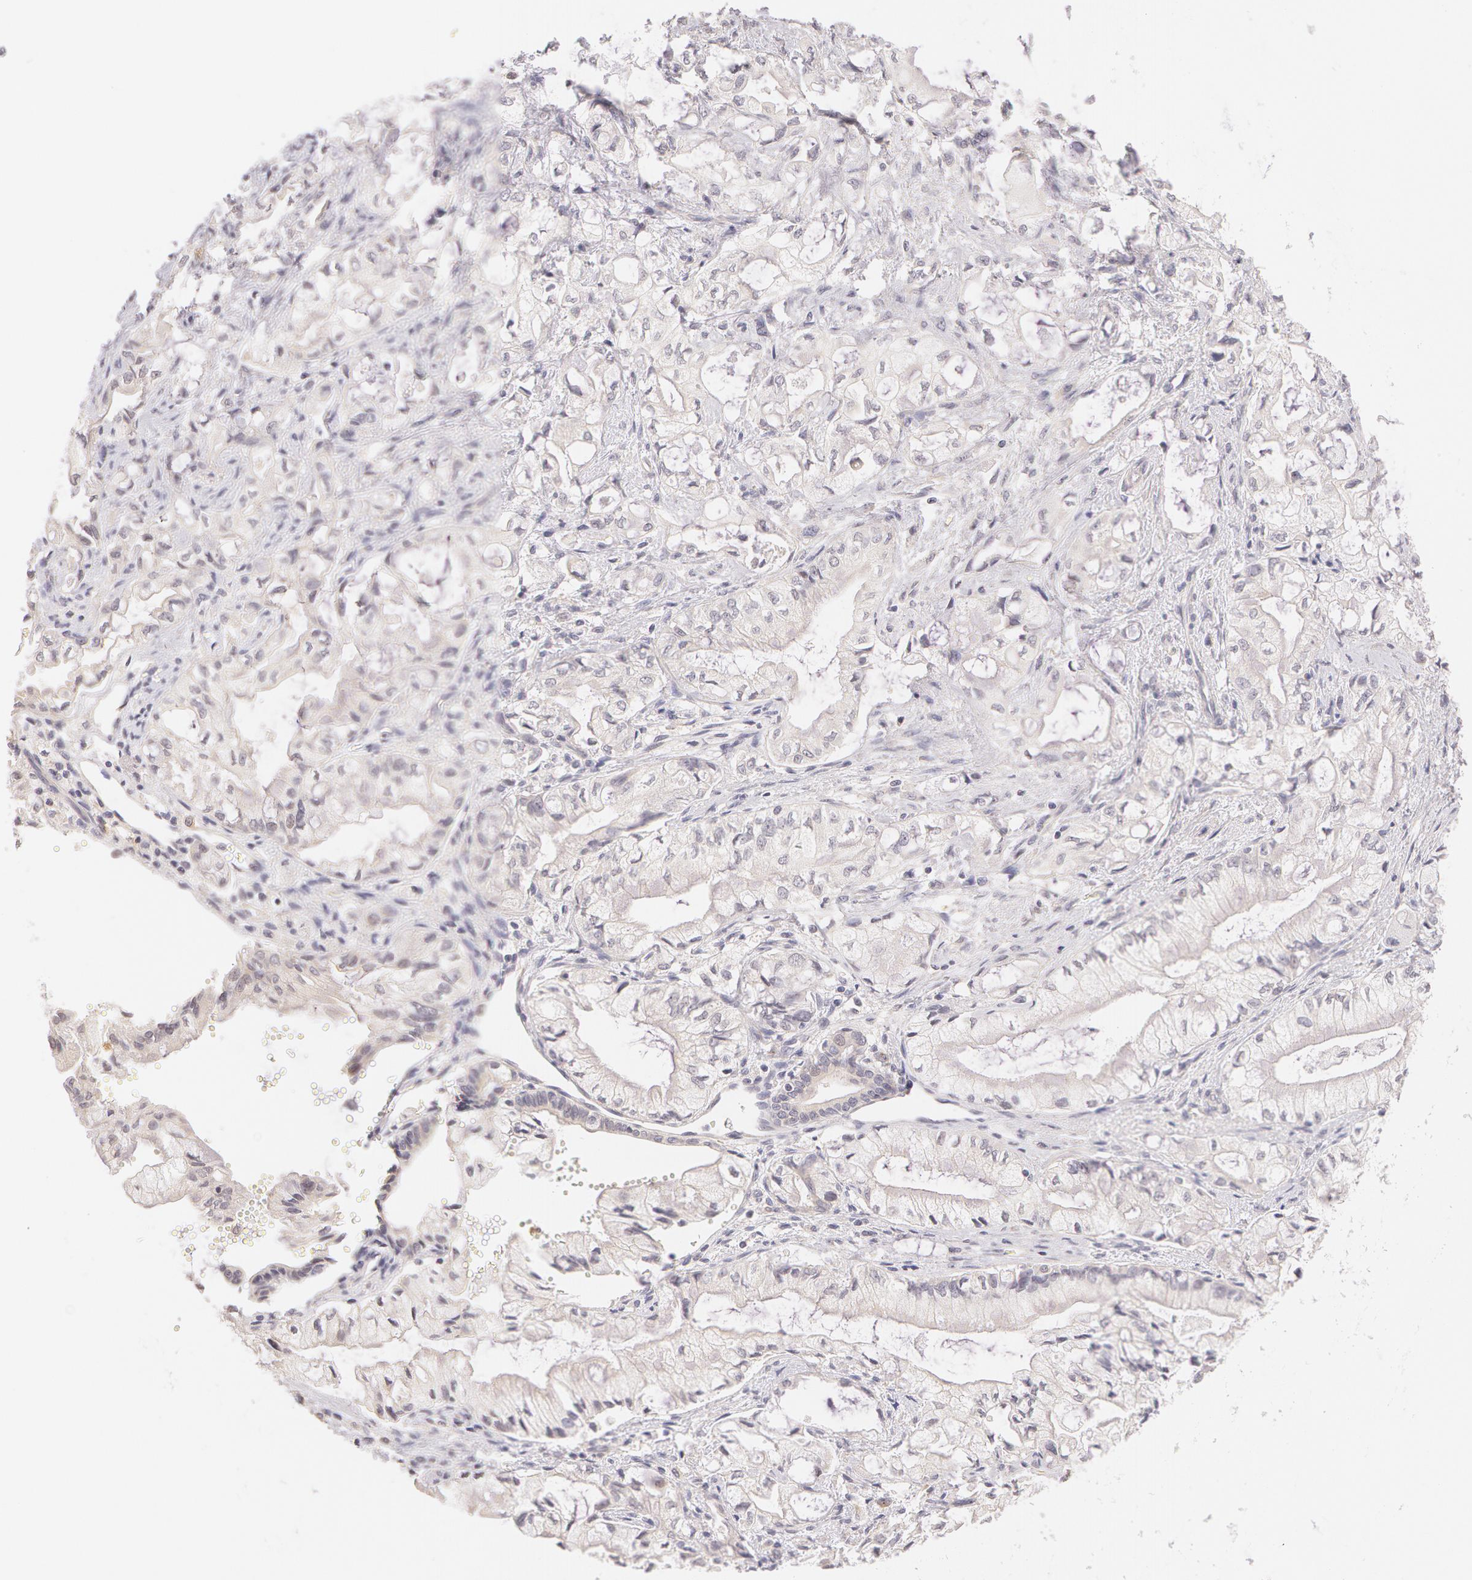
{"staining": {"intensity": "negative", "quantity": "none", "location": "none"}, "tissue": "pancreatic cancer", "cell_type": "Tumor cells", "image_type": "cancer", "snomed": [{"axis": "morphology", "description": "Adenocarcinoma, NOS"}, {"axis": "topography", "description": "Pancreas"}], "caption": "Protein analysis of pancreatic cancer (adenocarcinoma) exhibits no significant positivity in tumor cells.", "gene": "ZNF597", "patient": {"sex": "male", "age": 79}}